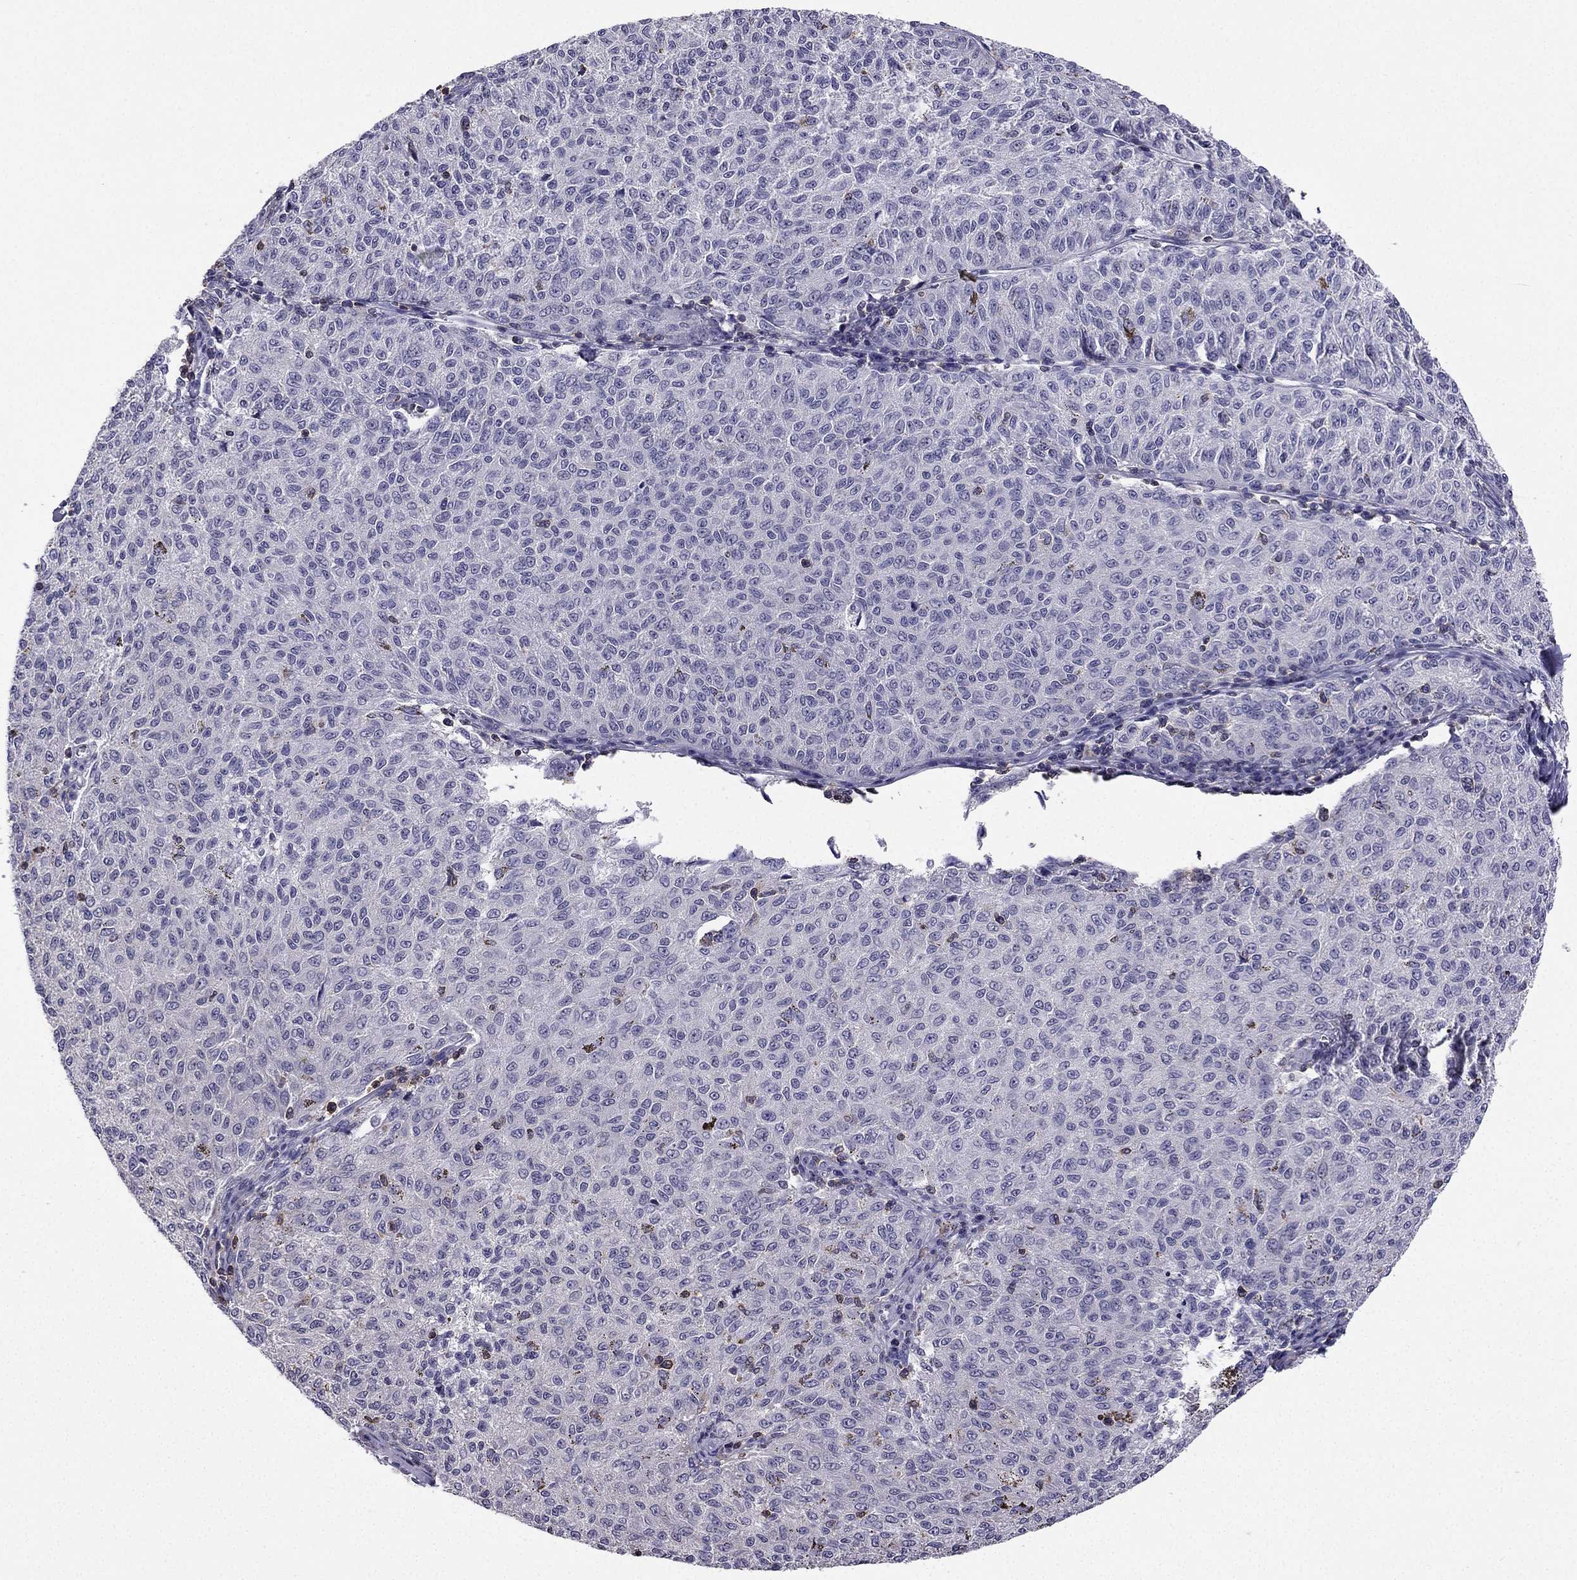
{"staining": {"intensity": "negative", "quantity": "none", "location": "none"}, "tissue": "melanoma", "cell_type": "Tumor cells", "image_type": "cancer", "snomed": [{"axis": "morphology", "description": "Malignant melanoma, NOS"}, {"axis": "topography", "description": "Skin"}], "caption": "DAB immunohistochemical staining of malignant melanoma reveals no significant expression in tumor cells. Nuclei are stained in blue.", "gene": "CCK", "patient": {"sex": "female", "age": 72}}